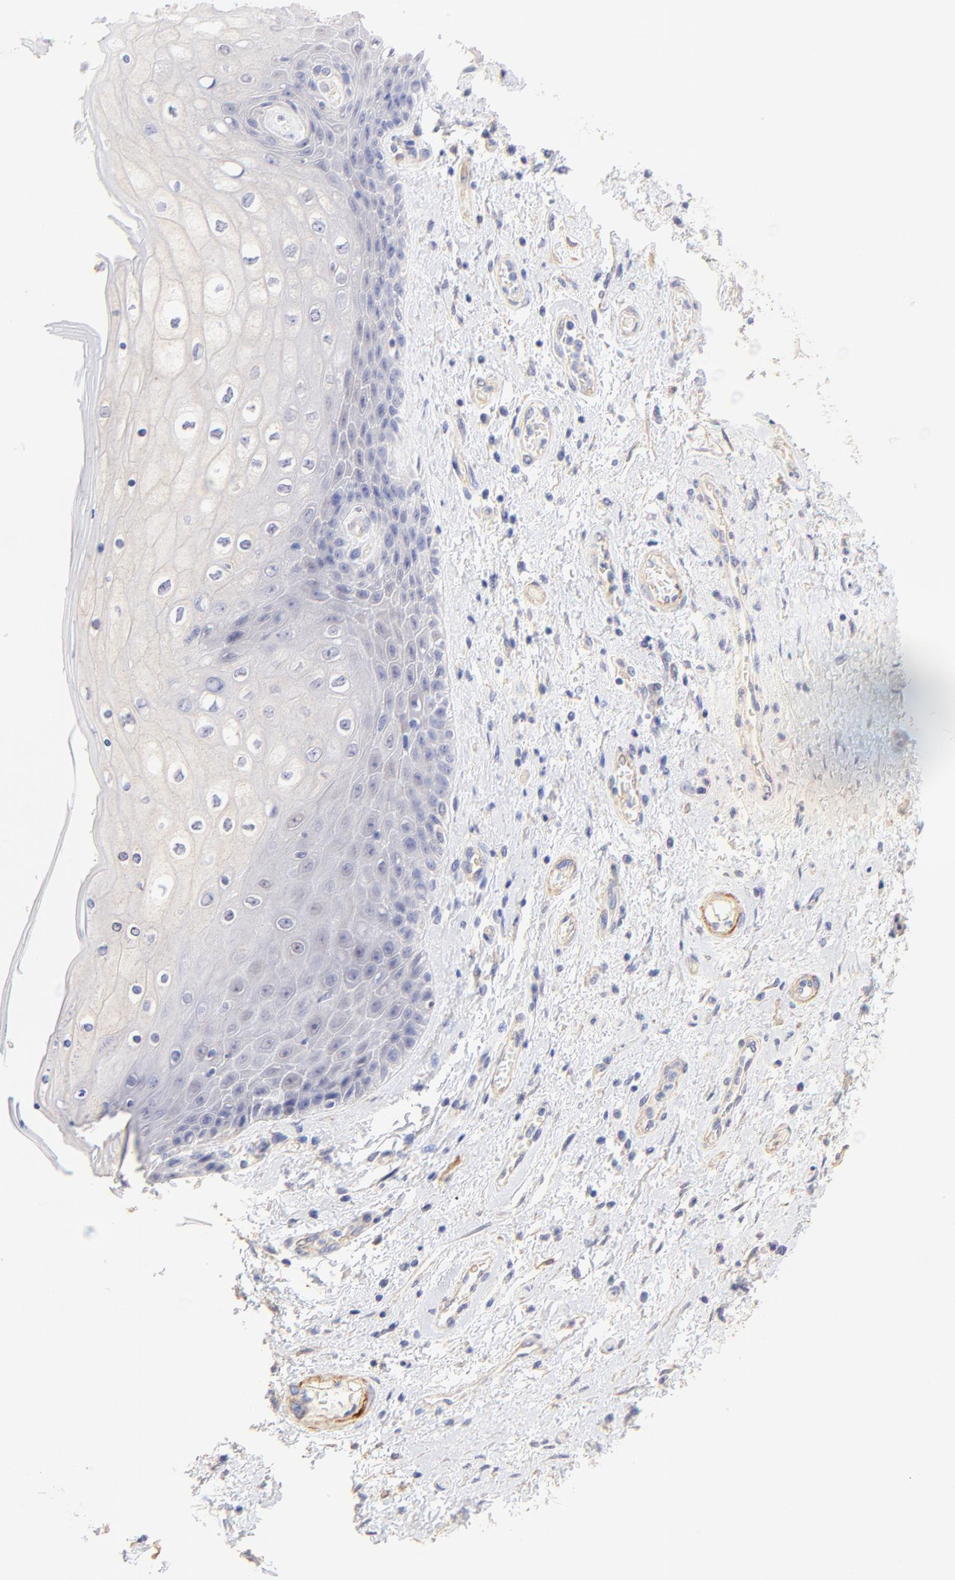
{"staining": {"intensity": "negative", "quantity": "none", "location": "none"}, "tissue": "skin", "cell_type": "Epidermal cells", "image_type": "normal", "snomed": [{"axis": "morphology", "description": "Normal tissue, NOS"}, {"axis": "topography", "description": "Anal"}], "caption": "A high-resolution image shows IHC staining of unremarkable skin, which reveals no significant positivity in epidermal cells.", "gene": "ACTRT1", "patient": {"sex": "female", "age": 46}}